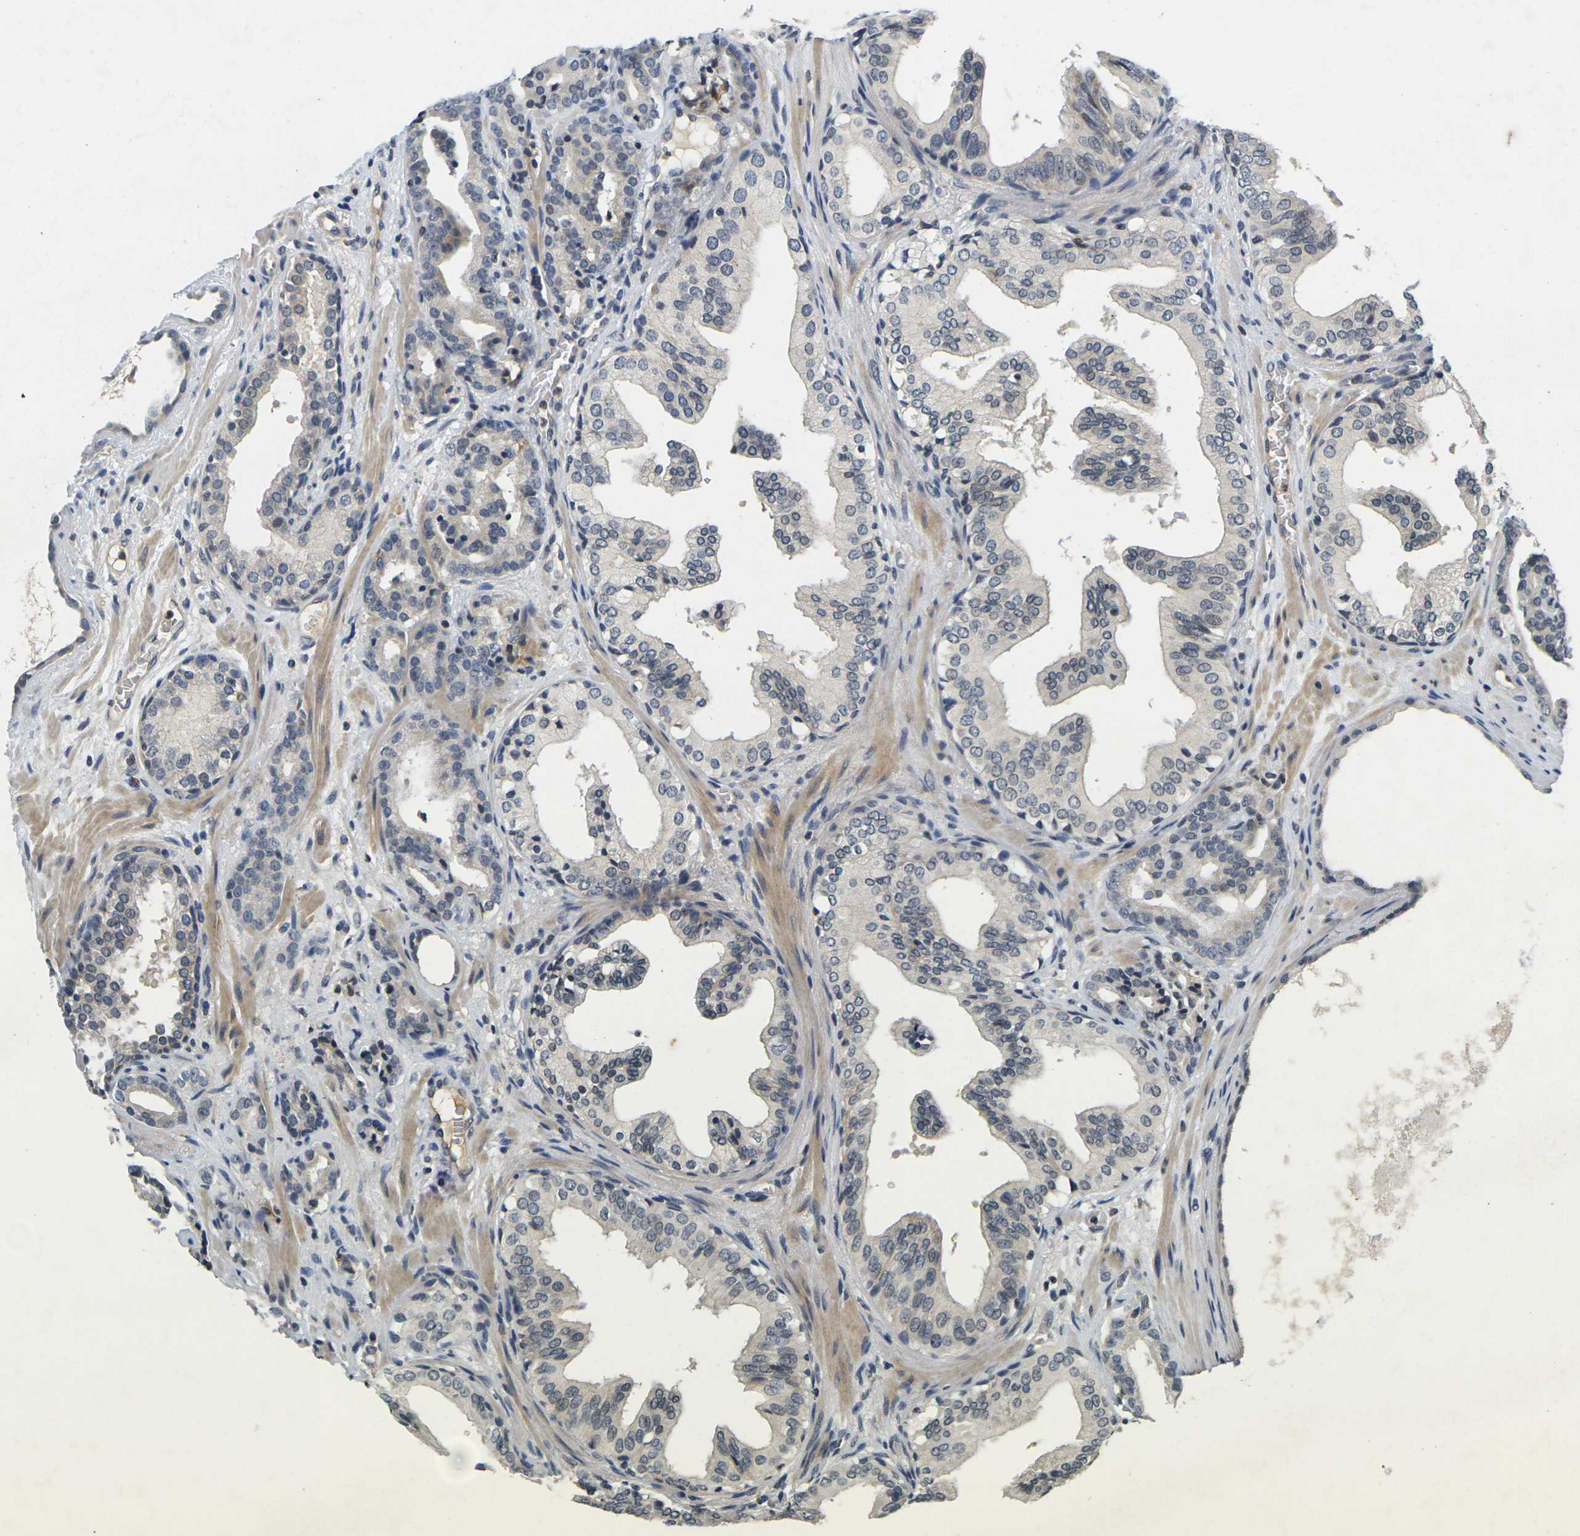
{"staining": {"intensity": "weak", "quantity": "25%-75%", "location": "cytoplasmic/membranous"}, "tissue": "prostate cancer", "cell_type": "Tumor cells", "image_type": "cancer", "snomed": [{"axis": "morphology", "description": "Adenocarcinoma, Low grade"}, {"axis": "topography", "description": "Prostate"}], "caption": "Immunohistochemistry staining of prostate cancer (adenocarcinoma (low-grade)), which displays low levels of weak cytoplasmic/membranous positivity in about 25%-75% of tumor cells indicating weak cytoplasmic/membranous protein expression. The staining was performed using DAB (3,3'-diaminobenzidine) (brown) for protein detection and nuclei were counterstained in hematoxylin (blue).", "gene": "C1QC", "patient": {"sex": "male", "age": 63}}